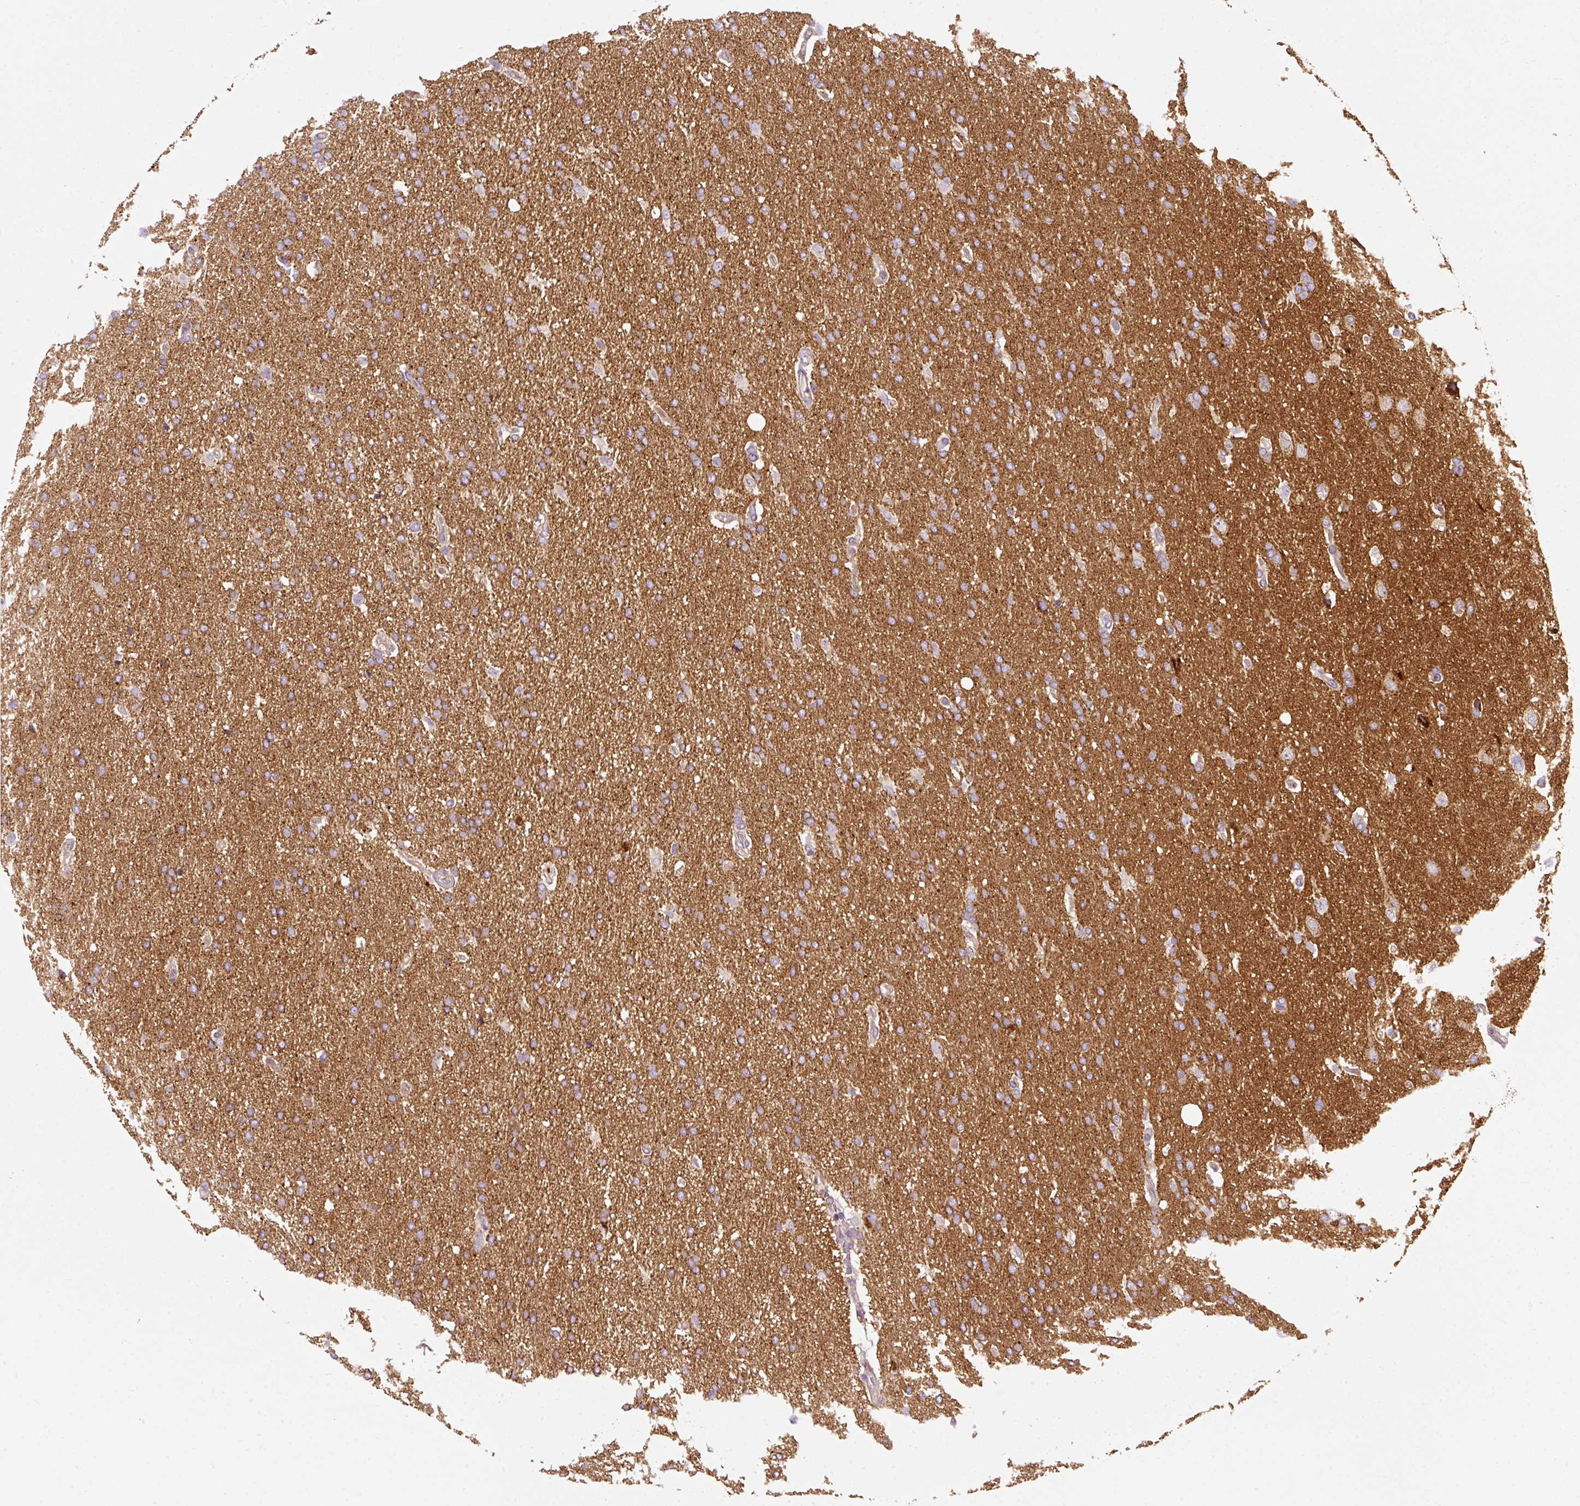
{"staining": {"intensity": "moderate", "quantity": "25%-75%", "location": "cytoplasmic/membranous"}, "tissue": "glioma", "cell_type": "Tumor cells", "image_type": "cancer", "snomed": [{"axis": "morphology", "description": "Glioma, malignant, High grade"}, {"axis": "topography", "description": "Brain"}], "caption": "Human malignant glioma (high-grade) stained for a protein (brown) displays moderate cytoplasmic/membranous positive expression in approximately 25%-75% of tumor cells.", "gene": "NAPA", "patient": {"sex": "male", "age": 72}}